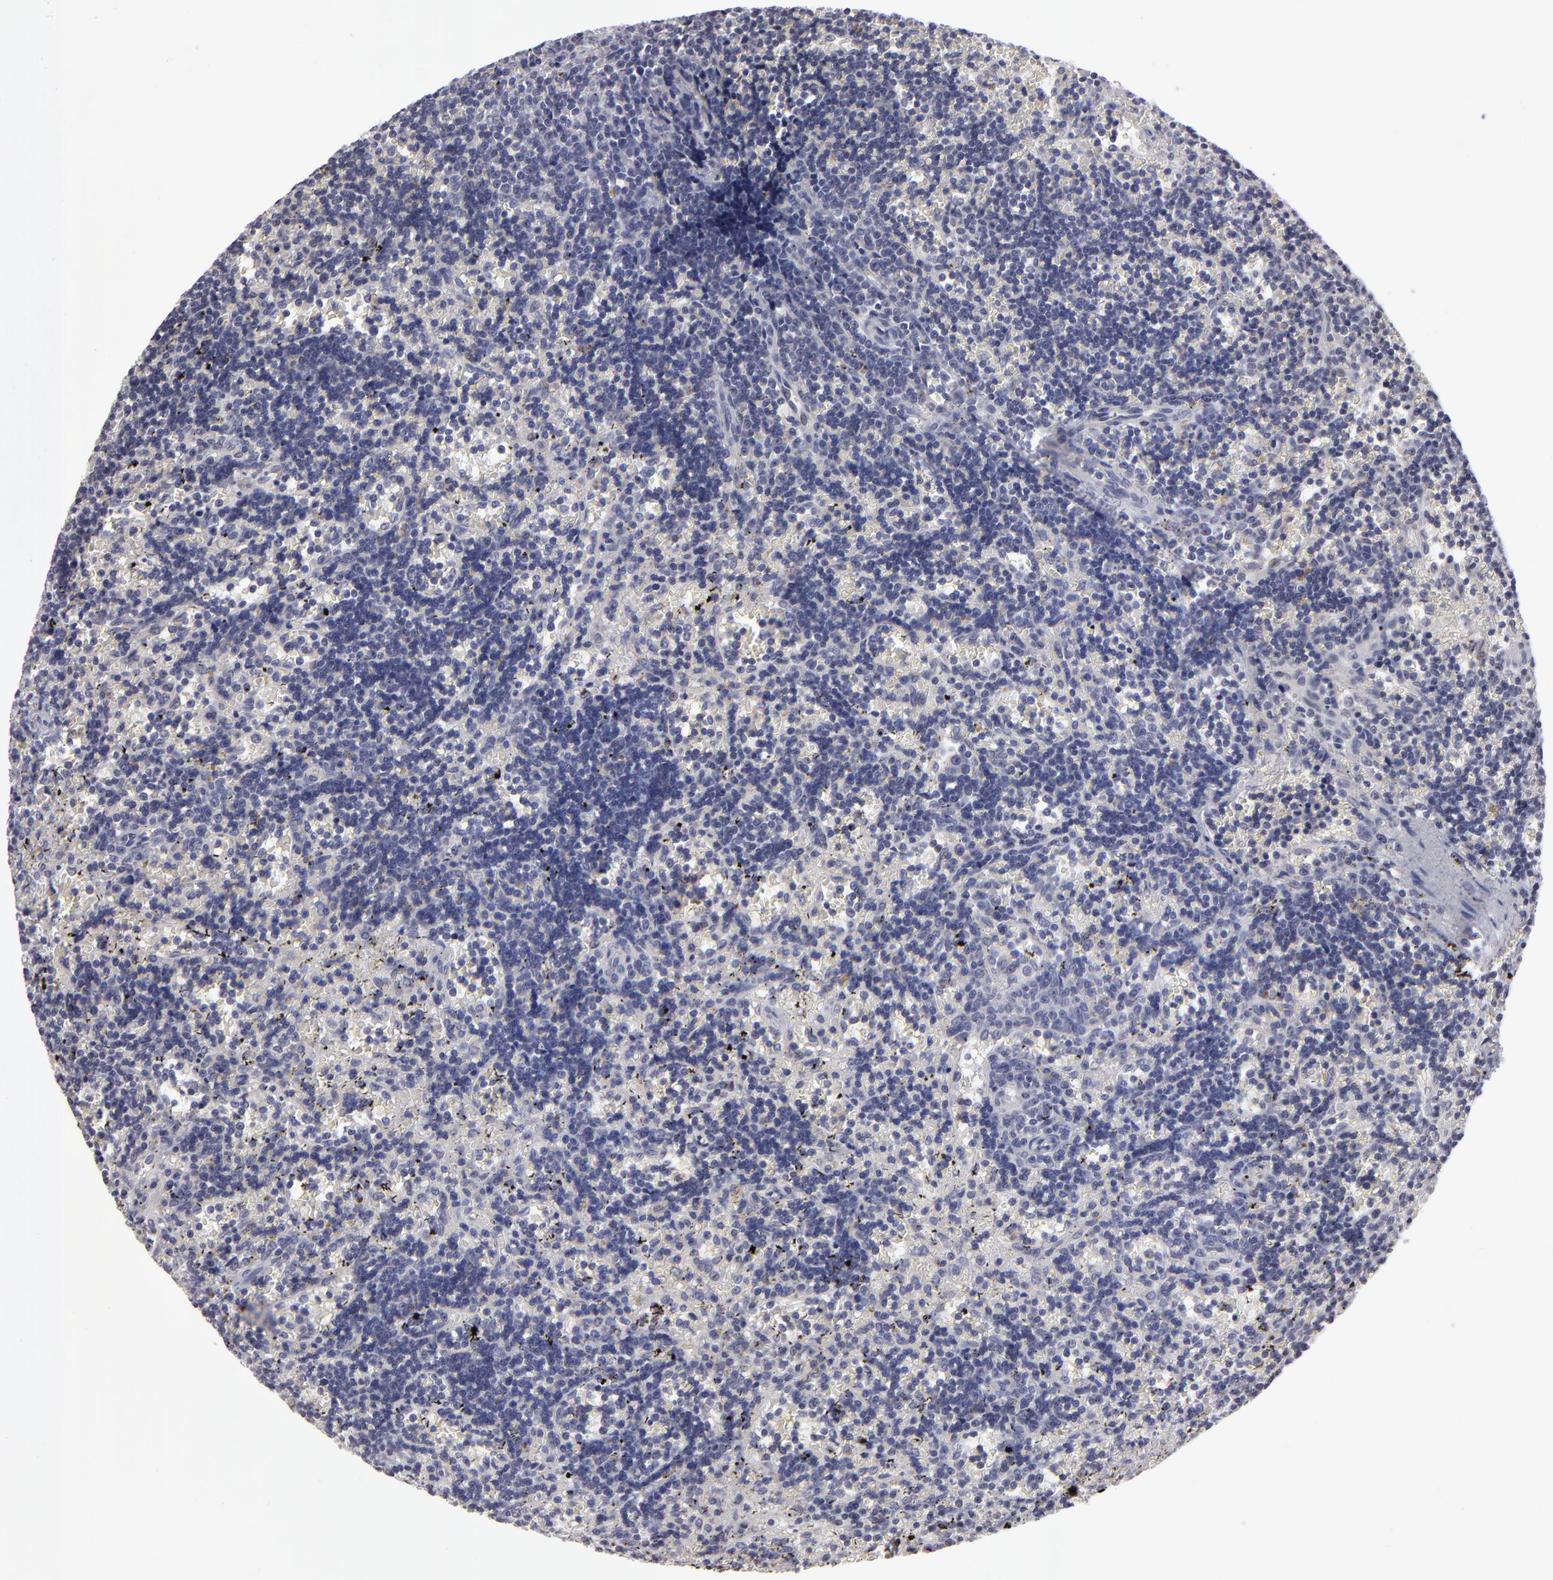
{"staining": {"intensity": "negative", "quantity": "none", "location": "none"}, "tissue": "lymphoma", "cell_type": "Tumor cells", "image_type": "cancer", "snomed": [{"axis": "morphology", "description": "Malignant lymphoma, non-Hodgkin's type, Low grade"}, {"axis": "topography", "description": "Spleen"}], "caption": "This is an immunohistochemistry (IHC) photomicrograph of low-grade malignant lymphoma, non-Hodgkin's type. There is no expression in tumor cells.", "gene": "ZNF175", "patient": {"sex": "male", "age": 60}}